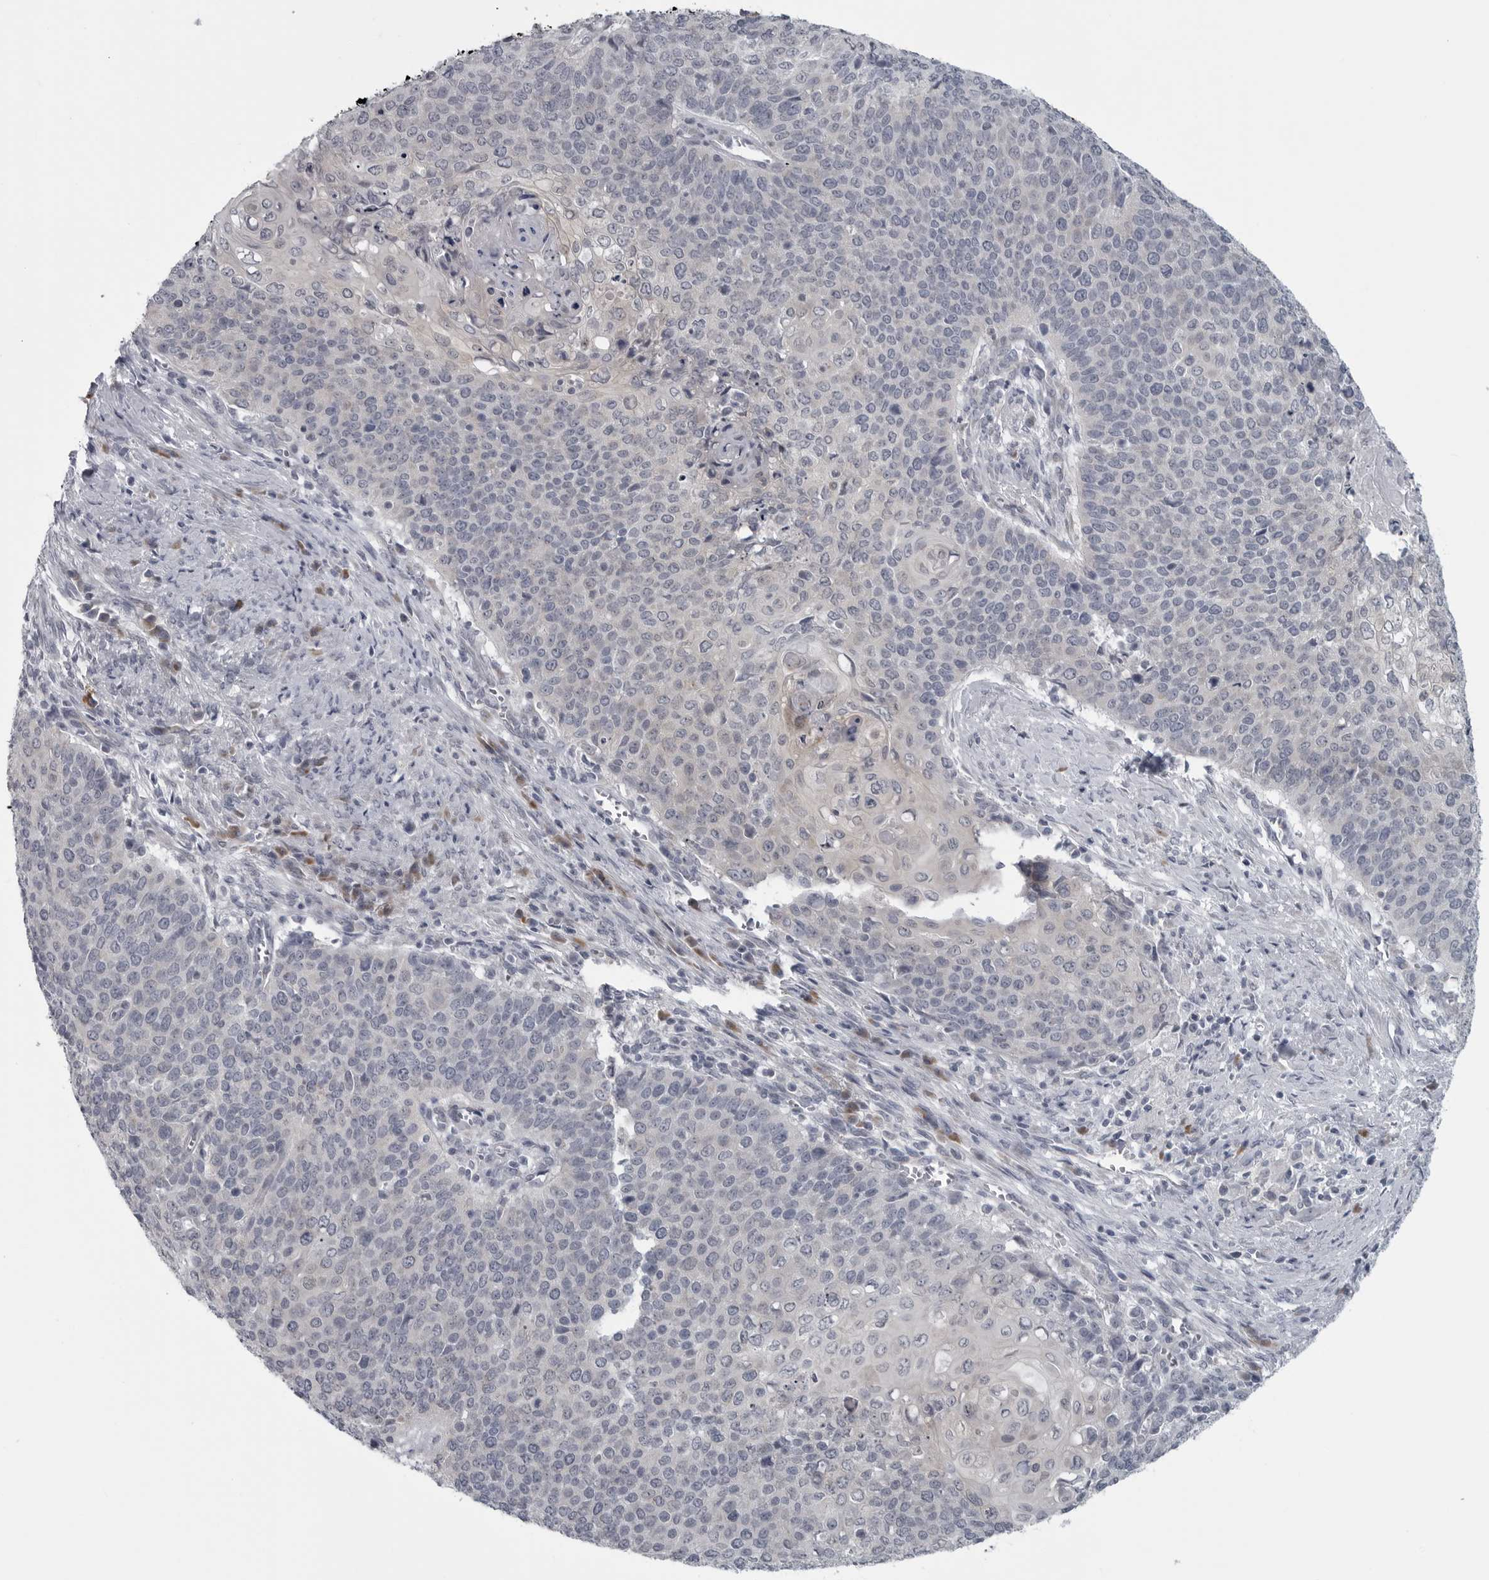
{"staining": {"intensity": "negative", "quantity": "none", "location": "none"}, "tissue": "cervical cancer", "cell_type": "Tumor cells", "image_type": "cancer", "snomed": [{"axis": "morphology", "description": "Squamous cell carcinoma, NOS"}, {"axis": "topography", "description": "Cervix"}], "caption": "A histopathology image of cervical squamous cell carcinoma stained for a protein exhibits no brown staining in tumor cells.", "gene": "MYOC", "patient": {"sex": "female", "age": 39}}